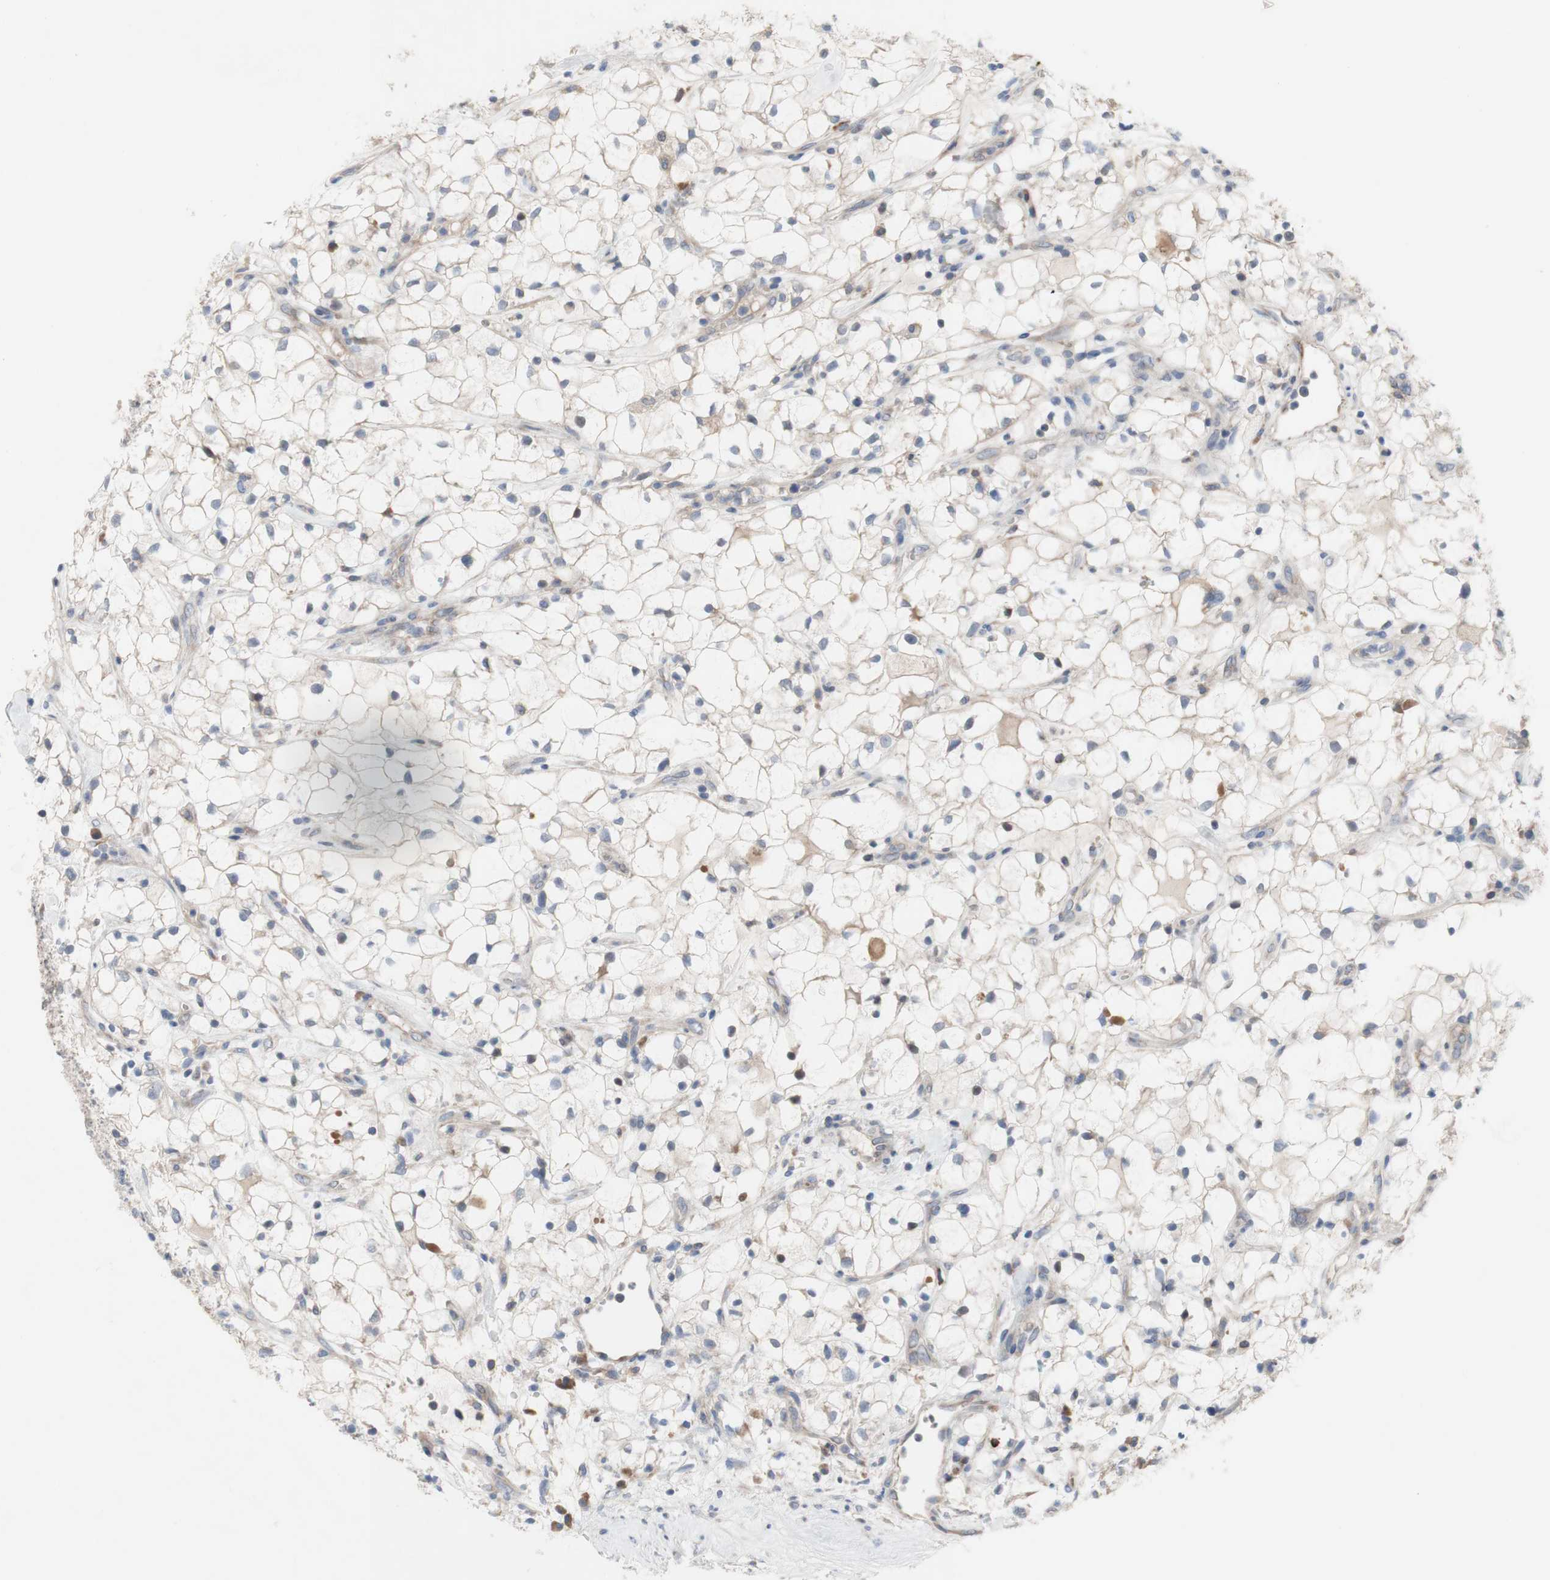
{"staining": {"intensity": "weak", "quantity": "<25%", "location": "cytoplasmic/membranous"}, "tissue": "renal cancer", "cell_type": "Tumor cells", "image_type": "cancer", "snomed": [{"axis": "morphology", "description": "Adenocarcinoma, NOS"}, {"axis": "topography", "description": "Kidney"}], "caption": "The immunohistochemistry micrograph has no significant expression in tumor cells of adenocarcinoma (renal) tissue.", "gene": "TTC14", "patient": {"sex": "female", "age": 60}}